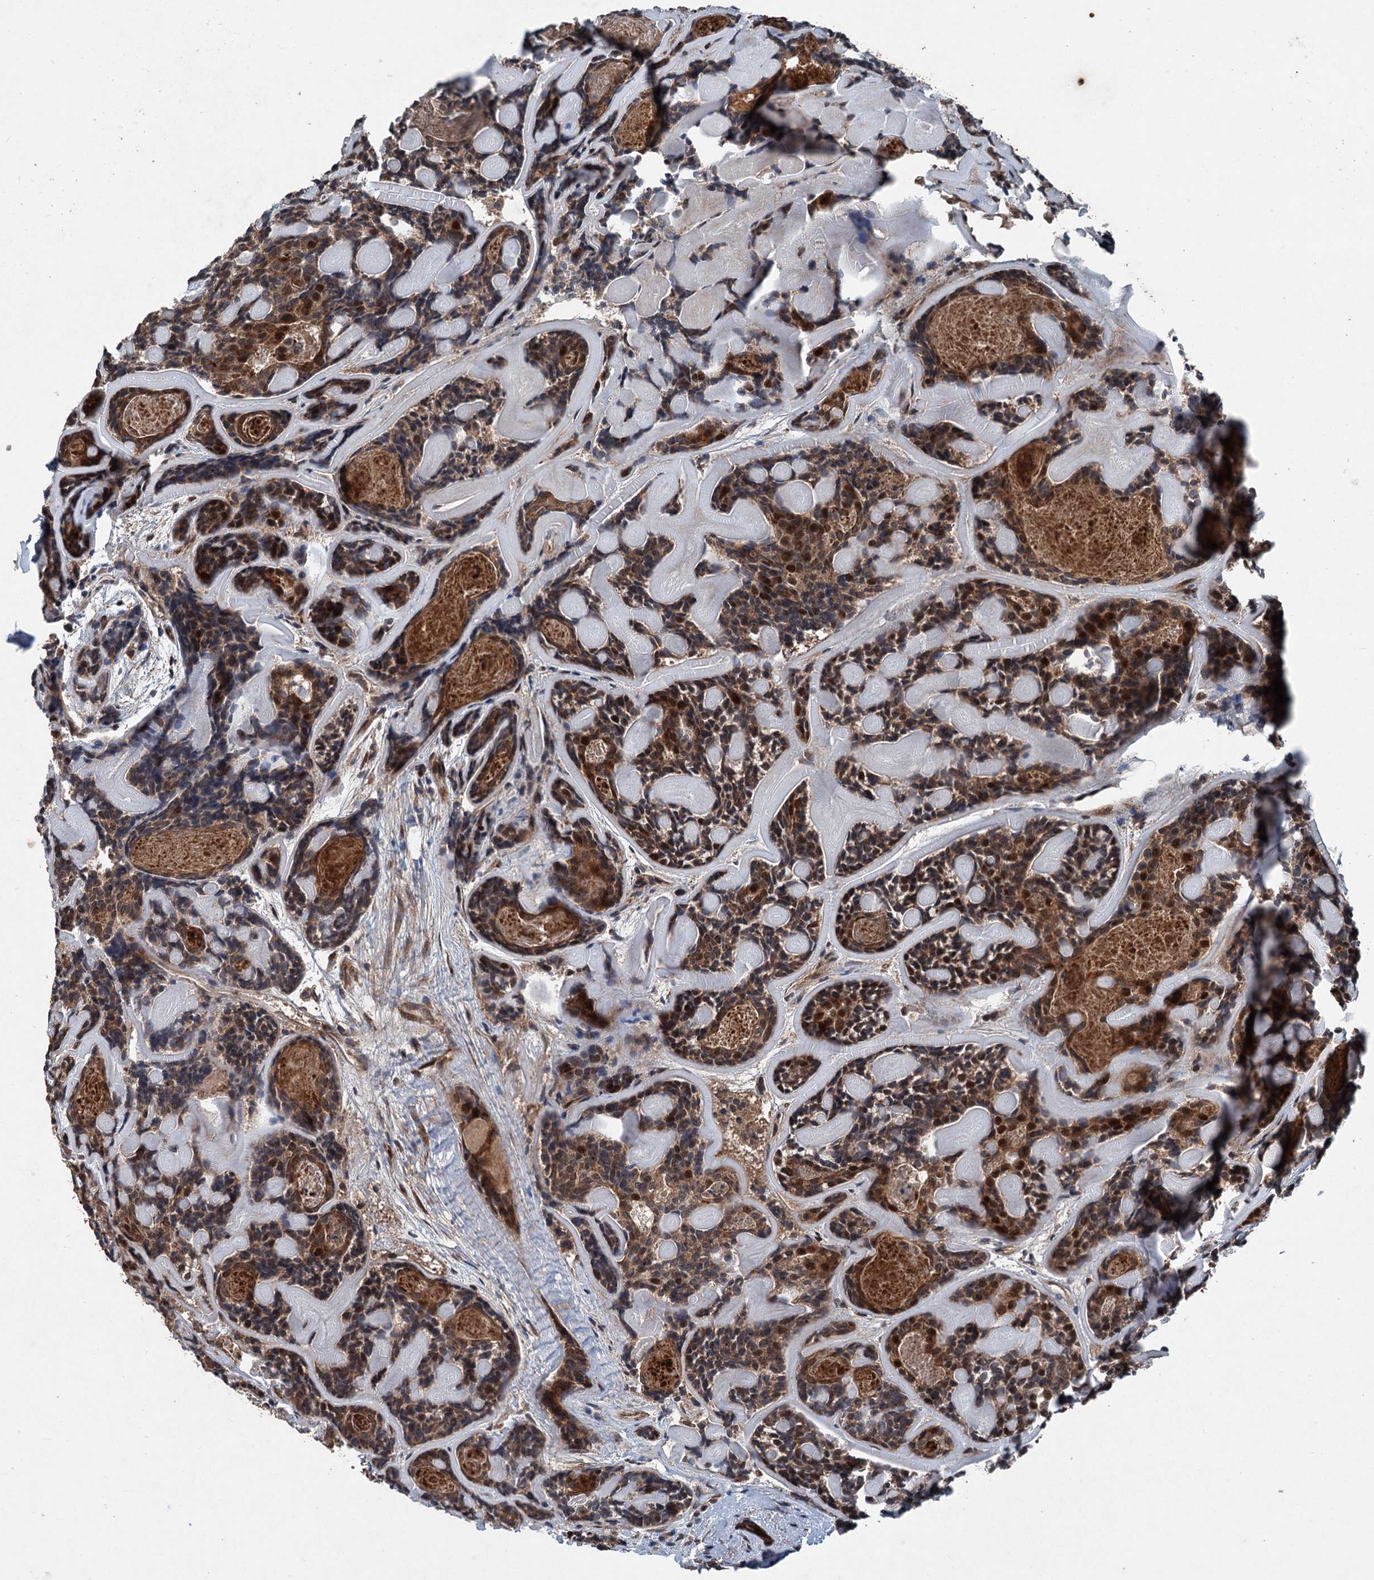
{"staining": {"intensity": "moderate", "quantity": "25%-75%", "location": "cytoplasmic/membranous,nuclear"}, "tissue": "head and neck cancer", "cell_type": "Tumor cells", "image_type": "cancer", "snomed": [{"axis": "morphology", "description": "Adenocarcinoma, NOS"}, {"axis": "topography", "description": "Salivary gland"}, {"axis": "topography", "description": "Head-Neck"}], "caption": "This is an image of immunohistochemistry staining of head and neck cancer, which shows moderate positivity in the cytoplasmic/membranous and nuclear of tumor cells.", "gene": "ALAS1", "patient": {"sex": "female", "age": 63}}